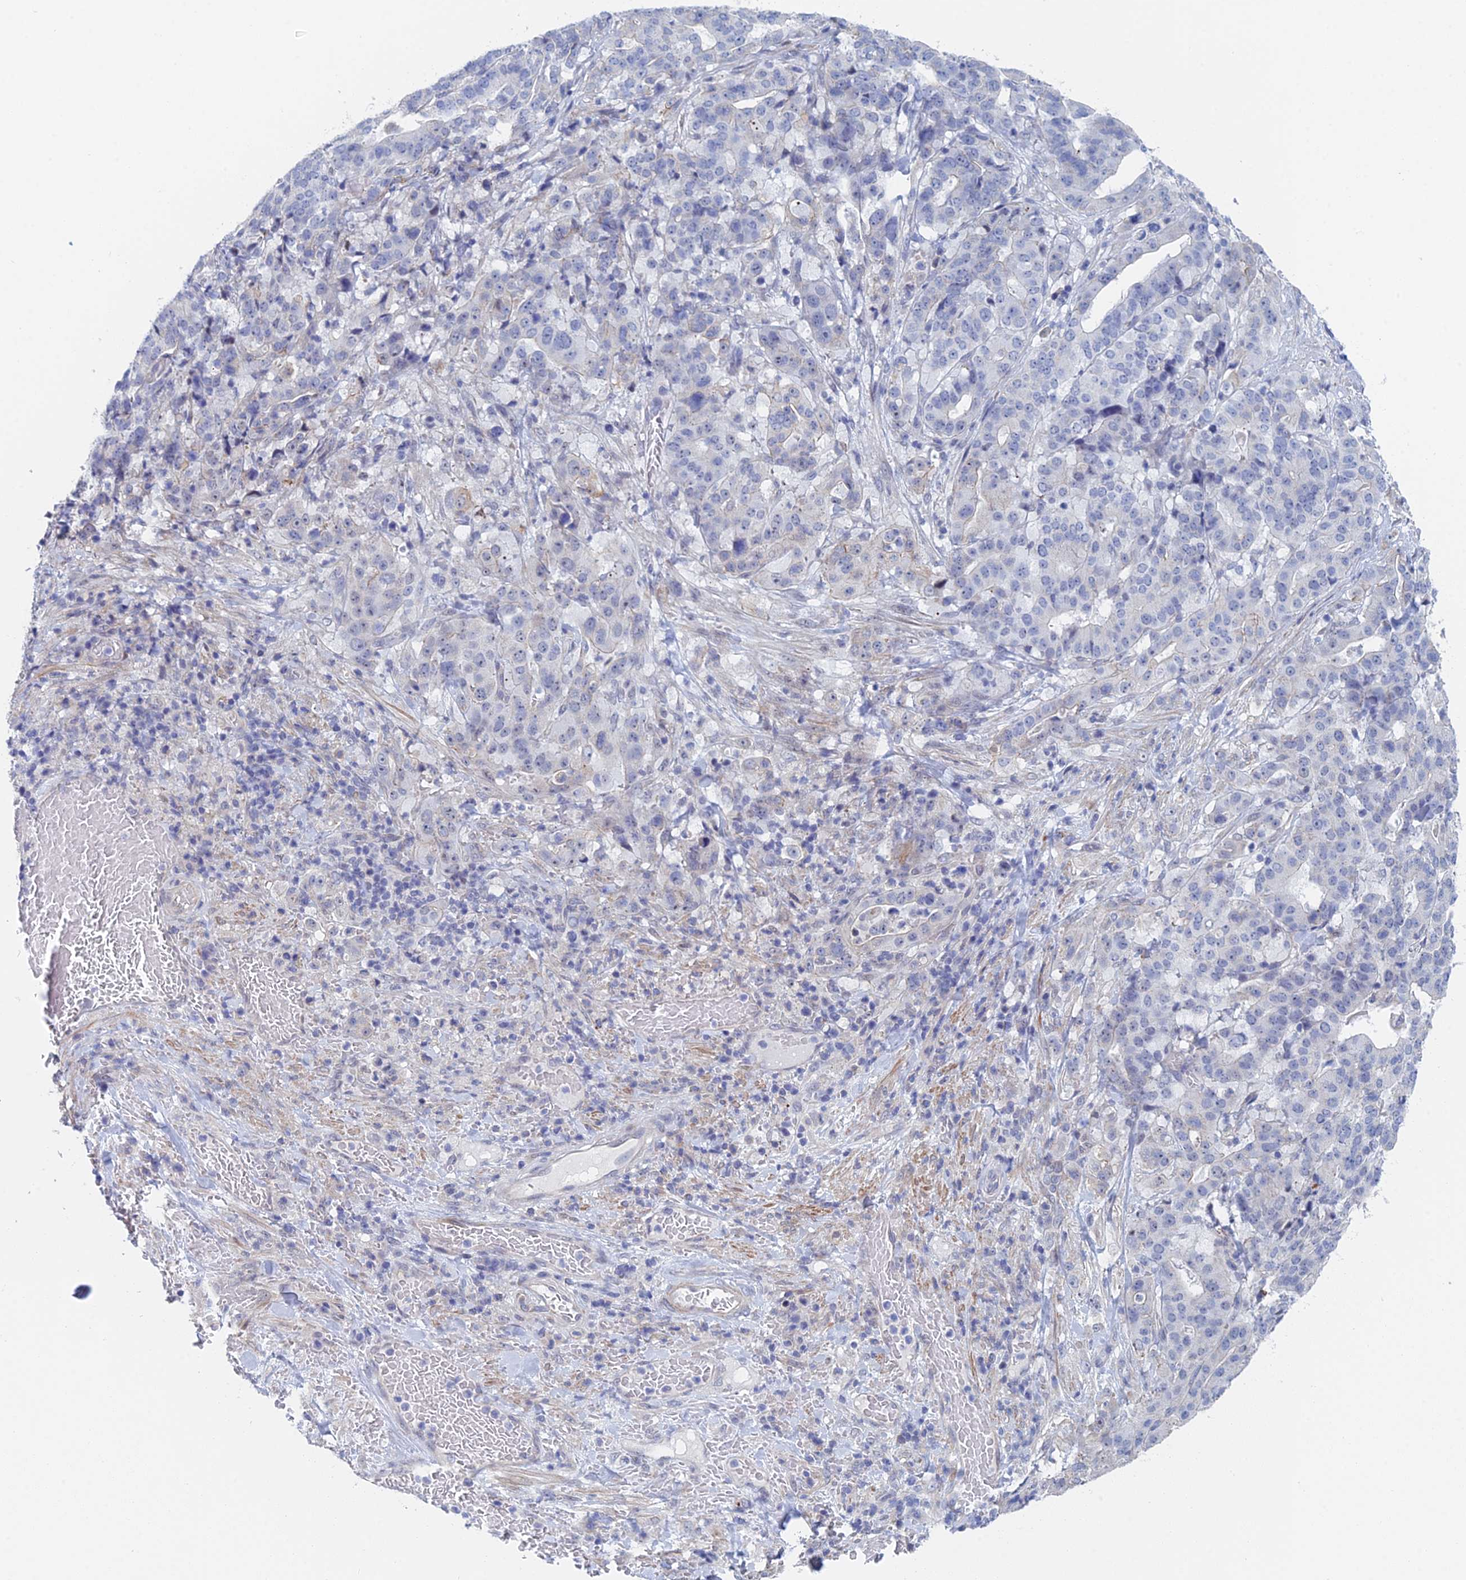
{"staining": {"intensity": "negative", "quantity": "none", "location": "none"}, "tissue": "stomach cancer", "cell_type": "Tumor cells", "image_type": "cancer", "snomed": [{"axis": "morphology", "description": "Adenocarcinoma, NOS"}, {"axis": "topography", "description": "Stomach"}], "caption": "Immunohistochemistry micrograph of neoplastic tissue: stomach adenocarcinoma stained with DAB displays no significant protein positivity in tumor cells.", "gene": "GMNC", "patient": {"sex": "male", "age": 48}}